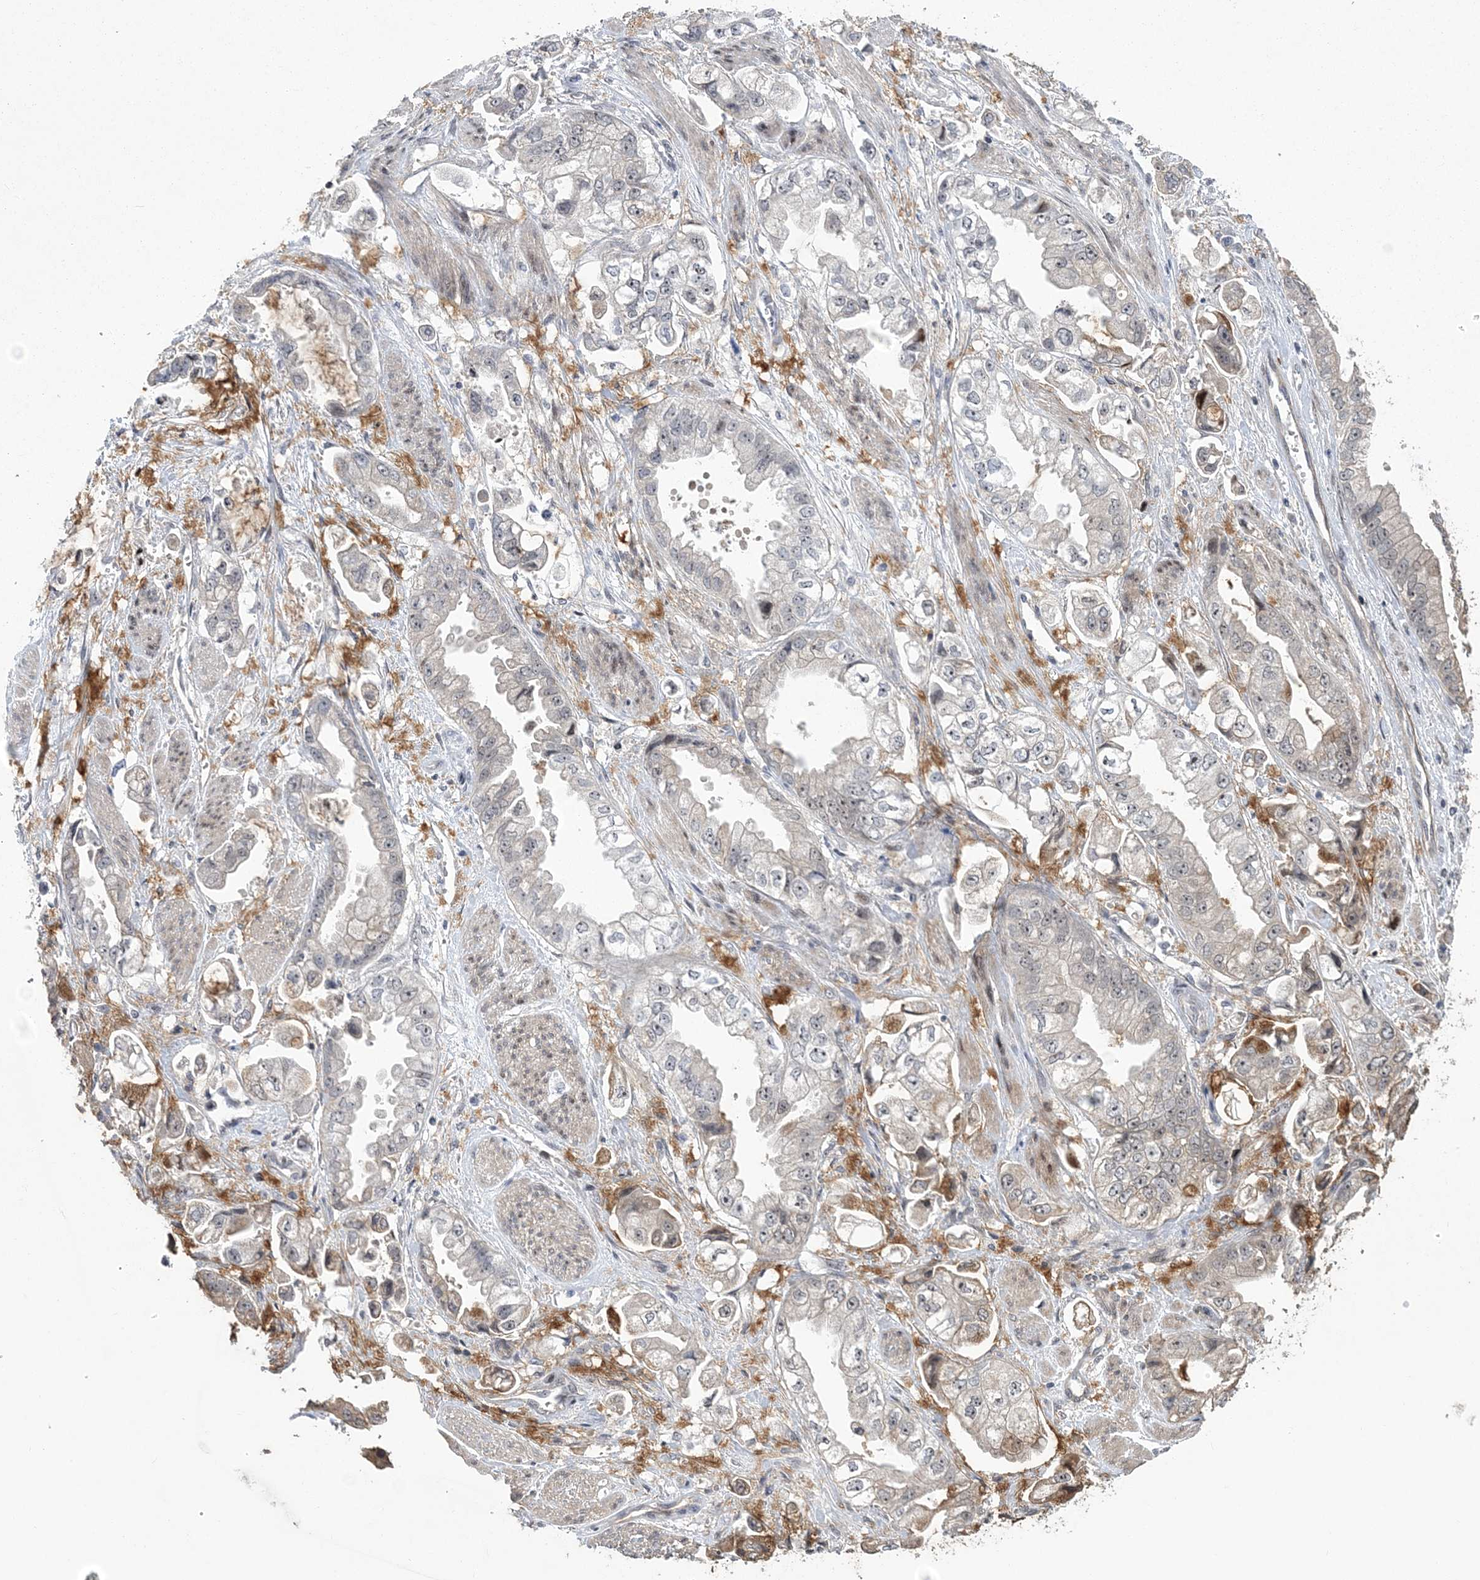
{"staining": {"intensity": "negative", "quantity": "none", "location": "none"}, "tissue": "stomach cancer", "cell_type": "Tumor cells", "image_type": "cancer", "snomed": [{"axis": "morphology", "description": "Adenocarcinoma, NOS"}, {"axis": "topography", "description": "Stomach"}], "caption": "The histopathology image demonstrates no significant expression in tumor cells of stomach cancer (adenocarcinoma).", "gene": "HOMEZ", "patient": {"sex": "male", "age": 62}}